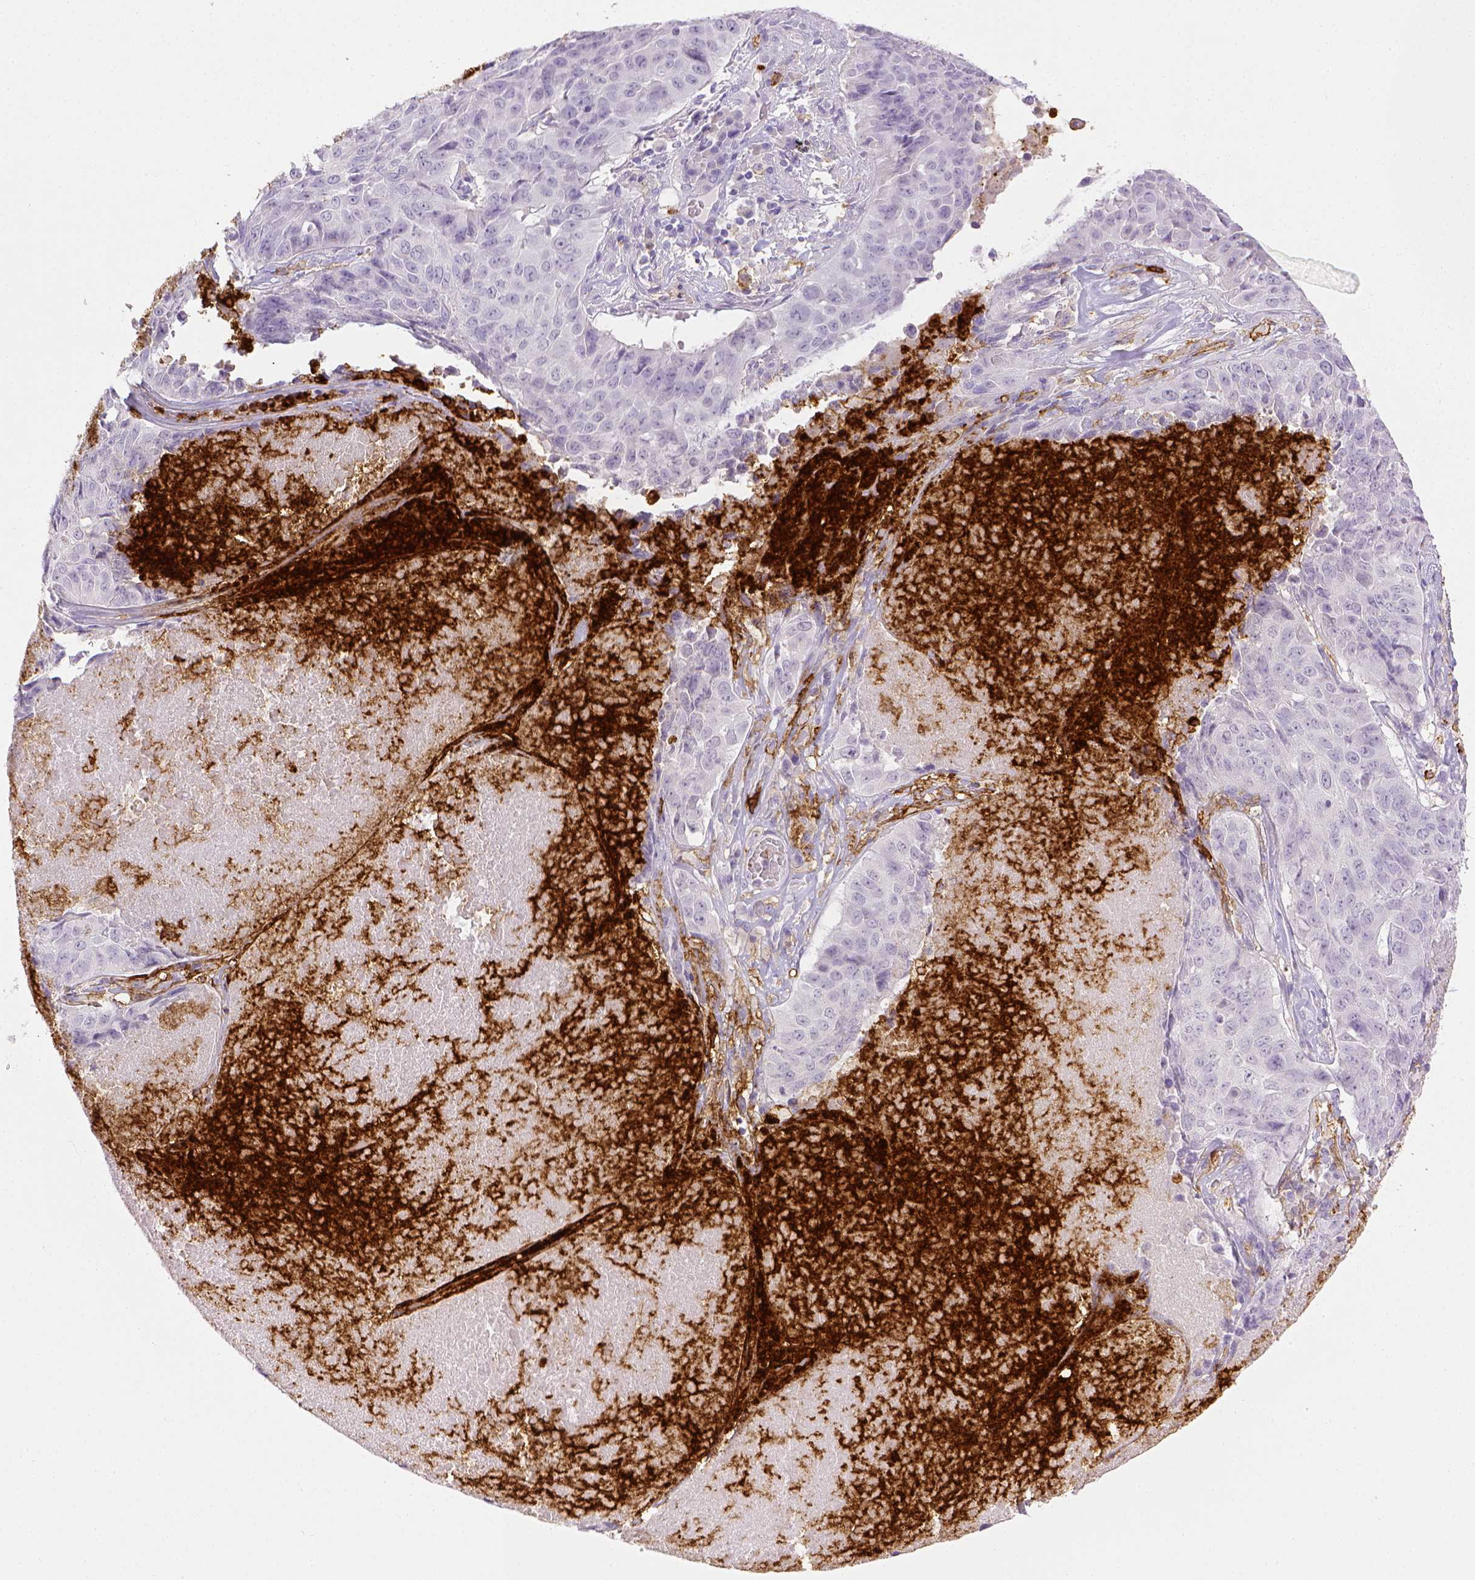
{"staining": {"intensity": "negative", "quantity": "none", "location": "none"}, "tissue": "lung cancer", "cell_type": "Tumor cells", "image_type": "cancer", "snomed": [{"axis": "morphology", "description": "Normal tissue, NOS"}, {"axis": "morphology", "description": "Squamous cell carcinoma, NOS"}, {"axis": "topography", "description": "Bronchus"}, {"axis": "topography", "description": "Lung"}], "caption": "A photomicrograph of lung cancer (squamous cell carcinoma) stained for a protein reveals no brown staining in tumor cells.", "gene": "ITGAM", "patient": {"sex": "male", "age": 64}}